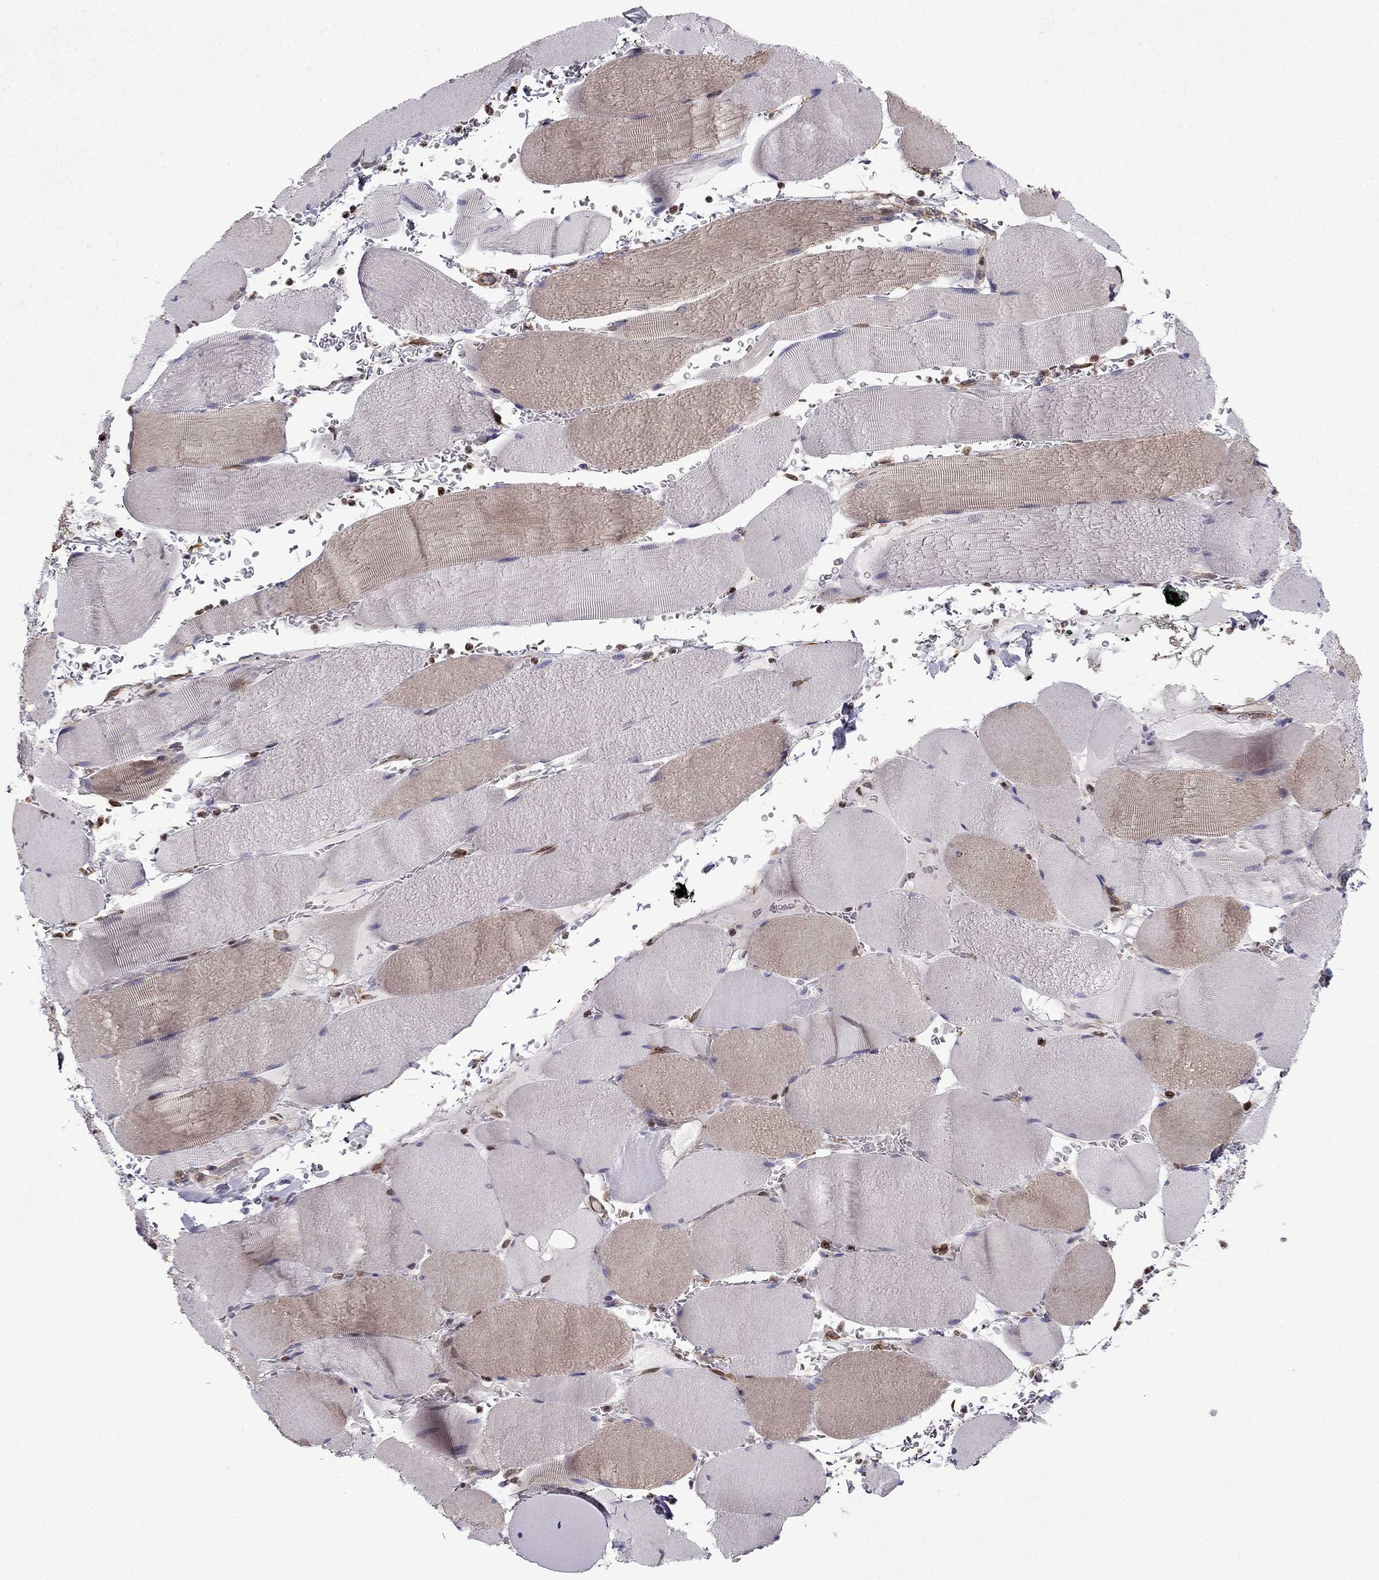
{"staining": {"intensity": "weak", "quantity": "<25%", "location": "cytoplasmic/membranous"}, "tissue": "skeletal muscle", "cell_type": "Myocytes", "image_type": "normal", "snomed": [{"axis": "morphology", "description": "Normal tissue, NOS"}, {"axis": "topography", "description": "Skeletal muscle"}], "caption": "Histopathology image shows no significant protein positivity in myocytes of unremarkable skeletal muscle. The staining is performed using DAB brown chromogen with nuclei counter-stained in using hematoxylin.", "gene": "CDC42BPA", "patient": {"sex": "male", "age": 56}}